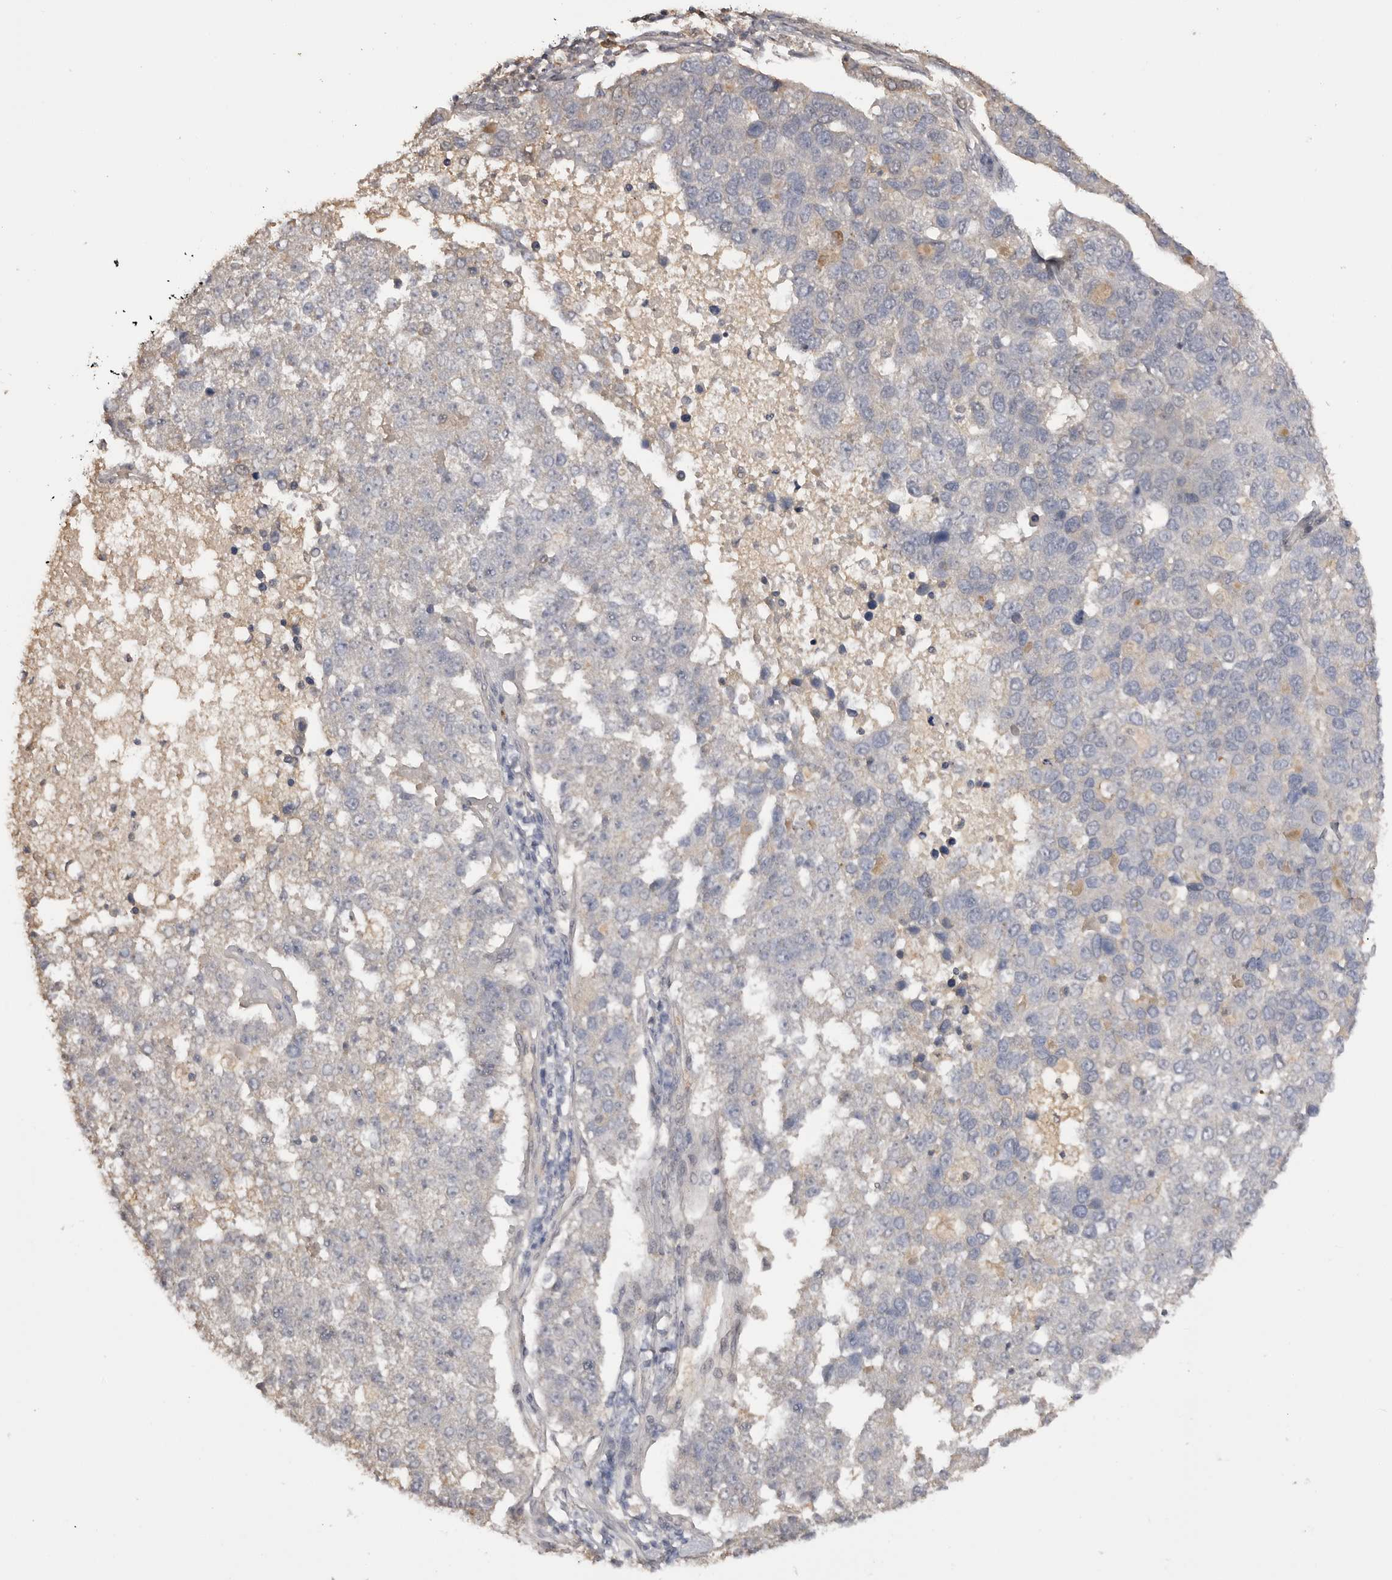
{"staining": {"intensity": "negative", "quantity": "none", "location": "none"}, "tissue": "pancreatic cancer", "cell_type": "Tumor cells", "image_type": "cancer", "snomed": [{"axis": "morphology", "description": "Adenocarcinoma, NOS"}, {"axis": "topography", "description": "Pancreas"}], "caption": "Human pancreatic adenocarcinoma stained for a protein using immunohistochemistry (IHC) reveals no staining in tumor cells.", "gene": "ASPSCR1", "patient": {"sex": "female", "age": 61}}